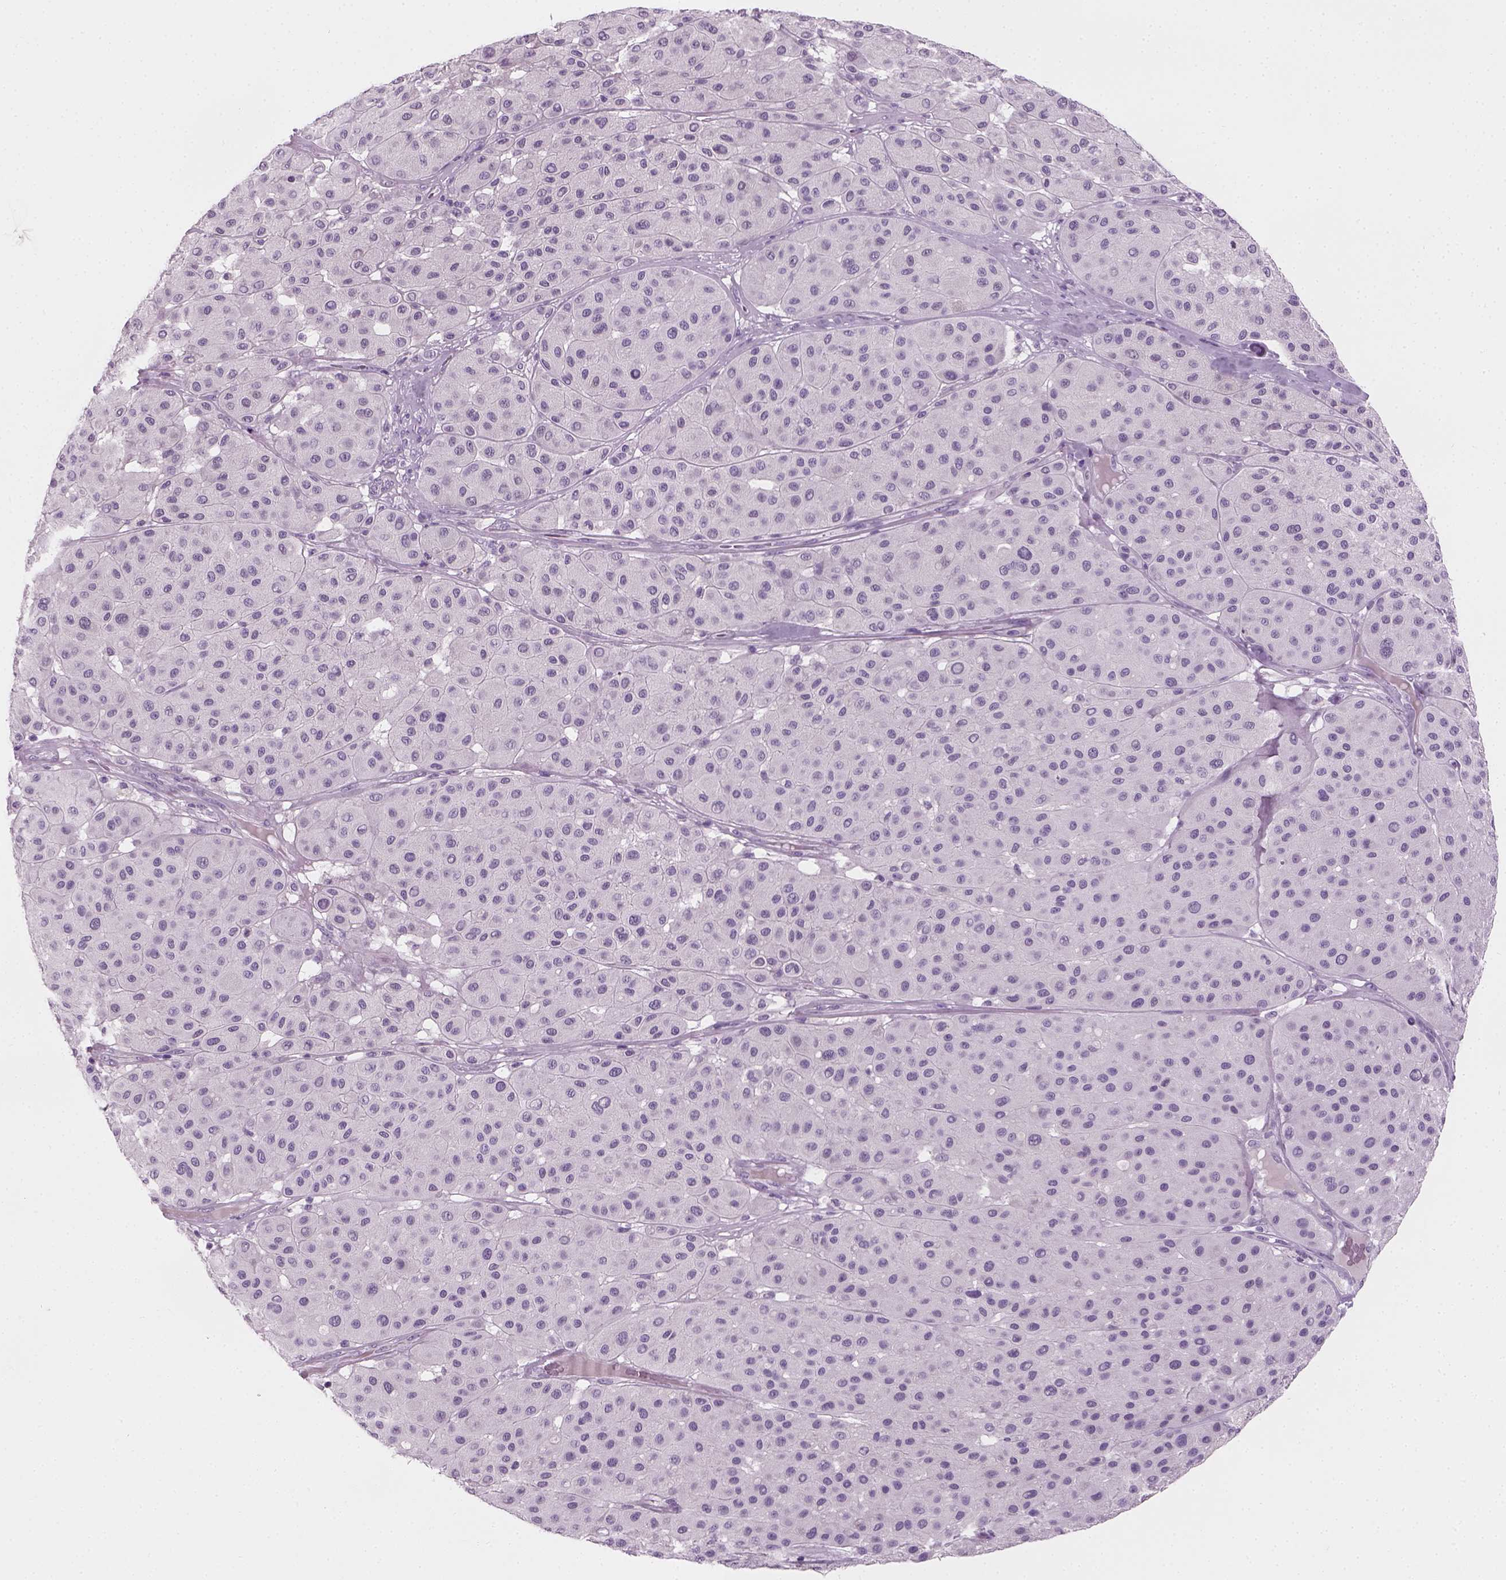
{"staining": {"intensity": "negative", "quantity": "none", "location": "none"}, "tissue": "melanoma", "cell_type": "Tumor cells", "image_type": "cancer", "snomed": [{"axis": "morphology", "description": "Malignant melanoma, Metastatic site"}, {"axis": "topography", "description": "Smooth muscle"}], "caption": "A photomicrograph of melanoma stained for a protein shows no brown staining in tumor cells.", "gene": "TH", "patient": {"sex": "male", "age": 41}}